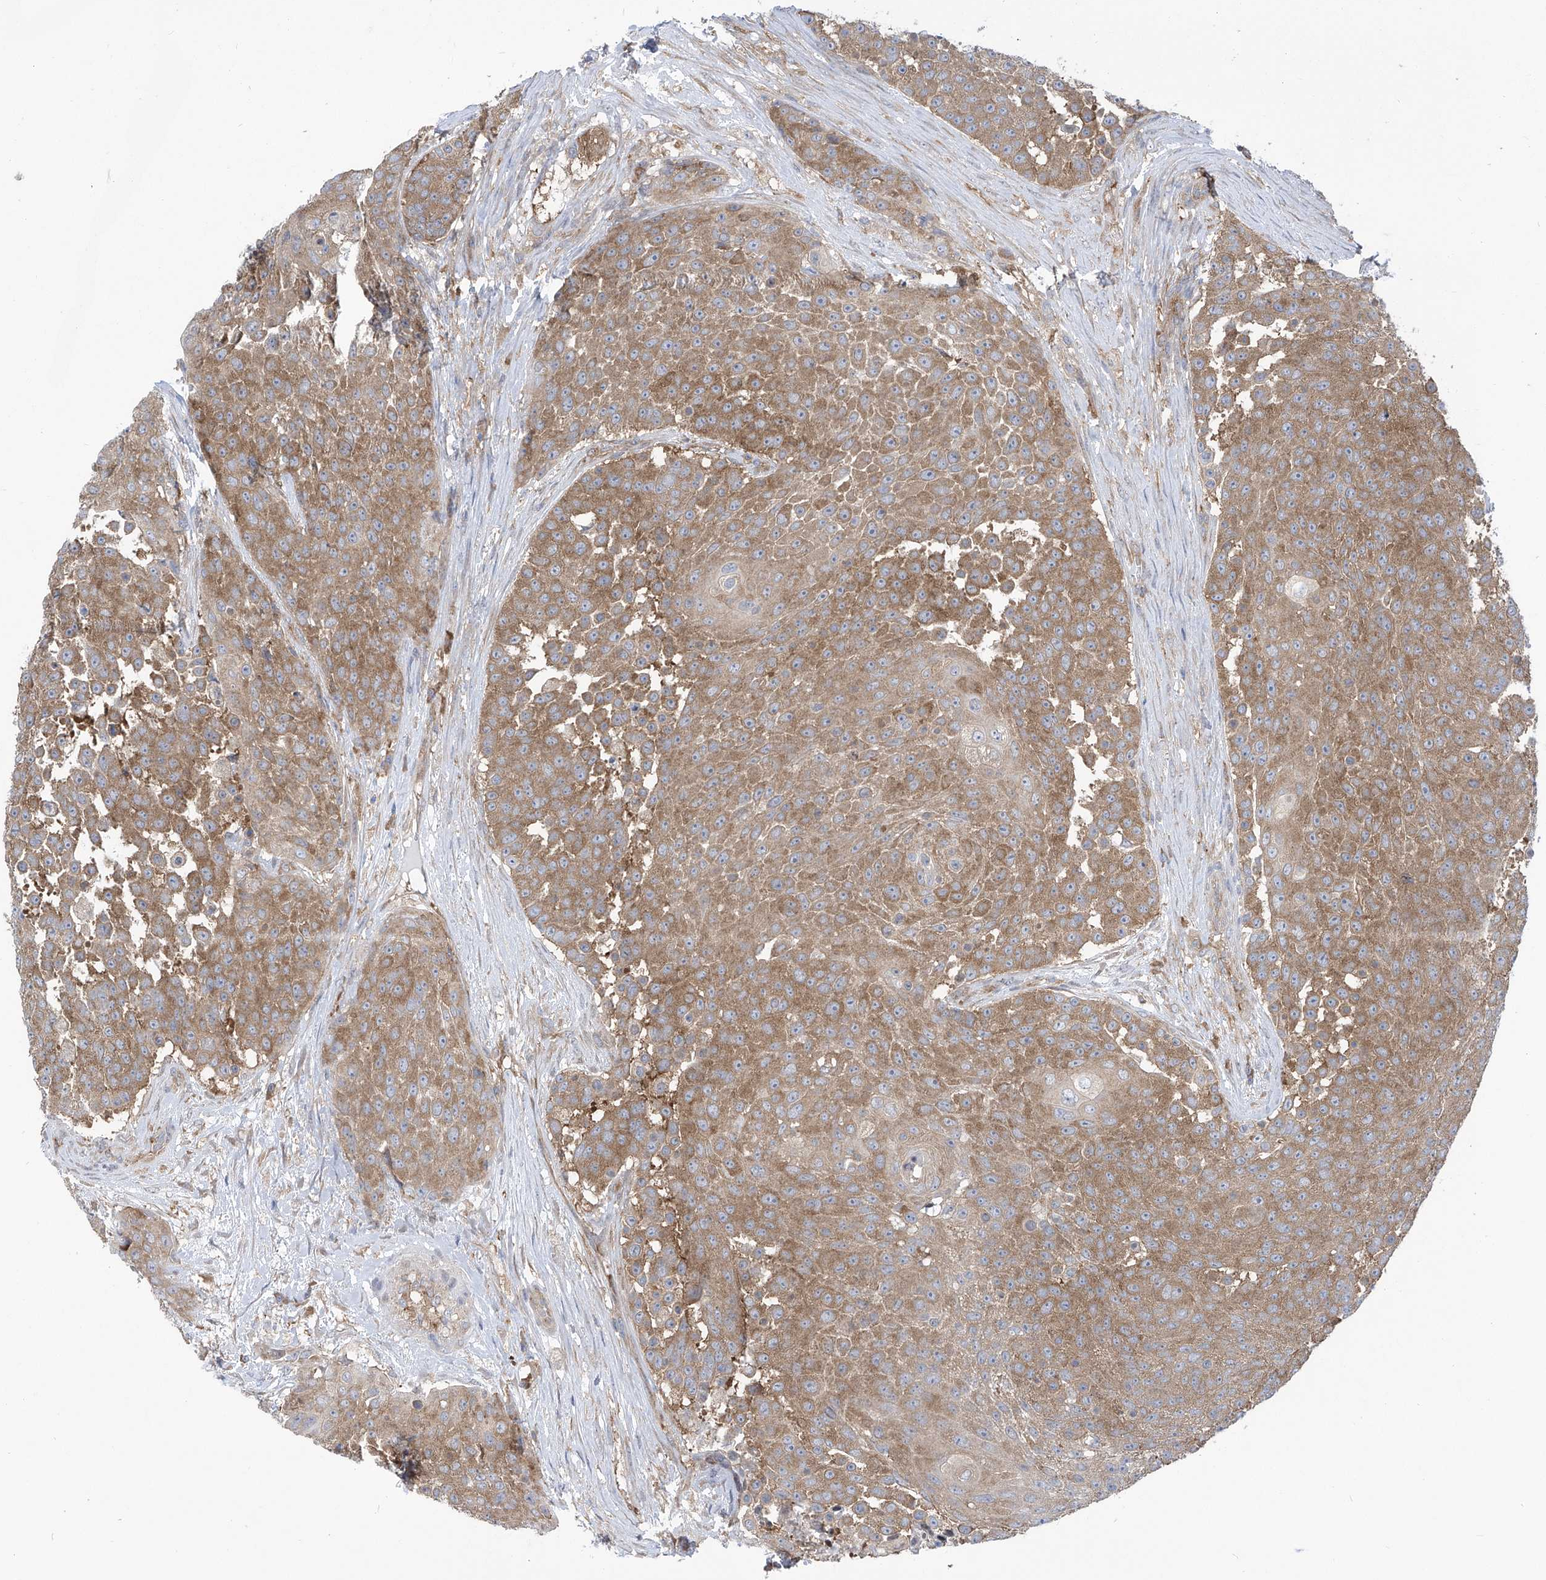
{"staining": {"intensity": "moderate", "quantity": ">75%", "location": "cytoplasmic/membranous"}, "tissue": "urothelial cancer", "cell_type": "Tumor cells", "image_type": "cancer", "snomed": [{"axis": "morphology", "description": "Urothelial carcinoma, High grade"}, {"axis": "topography", "description": "Urinary bladder"}], "caption": "A micrograph showing moderate cytoplasmic/membranous positivity in about >75% of tumor cells in high-grade urothelial carcinoma, as visualized by brown immunohistochemical staining.", "gene": "EIF3M", "patient": {"sex": "female", "age": 63}}